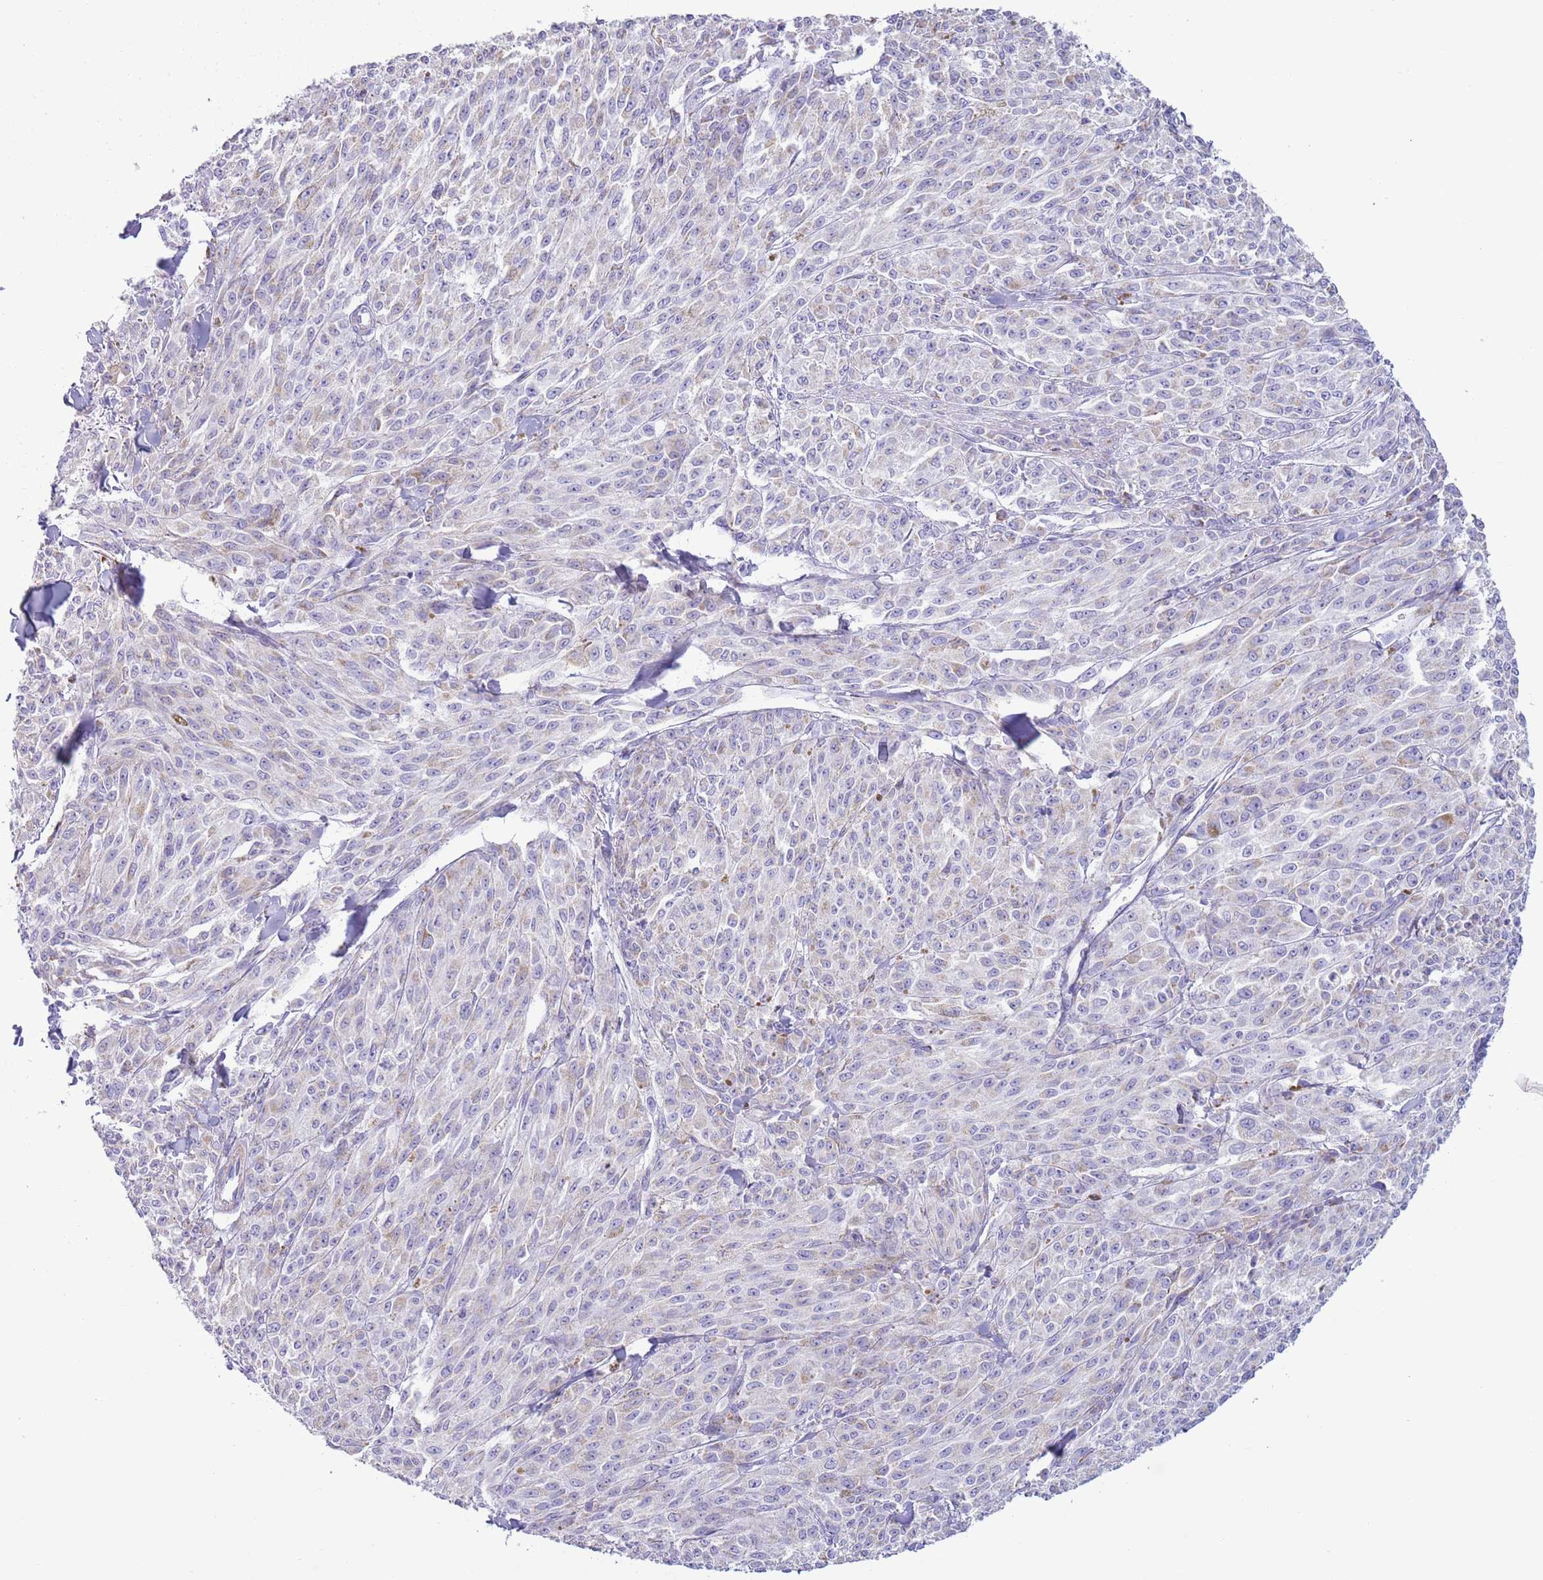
{"staining": {"intensity": "negative", "quantity": "none", "location": "none"}, "tissue": "melanoma", "cell_type": "Tumor cells", "image_type": "cancer", "snomed": [{"axis": "morphology", "description": "Malignant melanoma, NOS"}, {"axis": "topography", "description": "Skin"}], "caption": "Immunohistochemistry (IHC) of melanoma shows no expression in tumor cells.", "gene": "ATP6V1B1", "patient": {"sex": "female", "age": 52}}